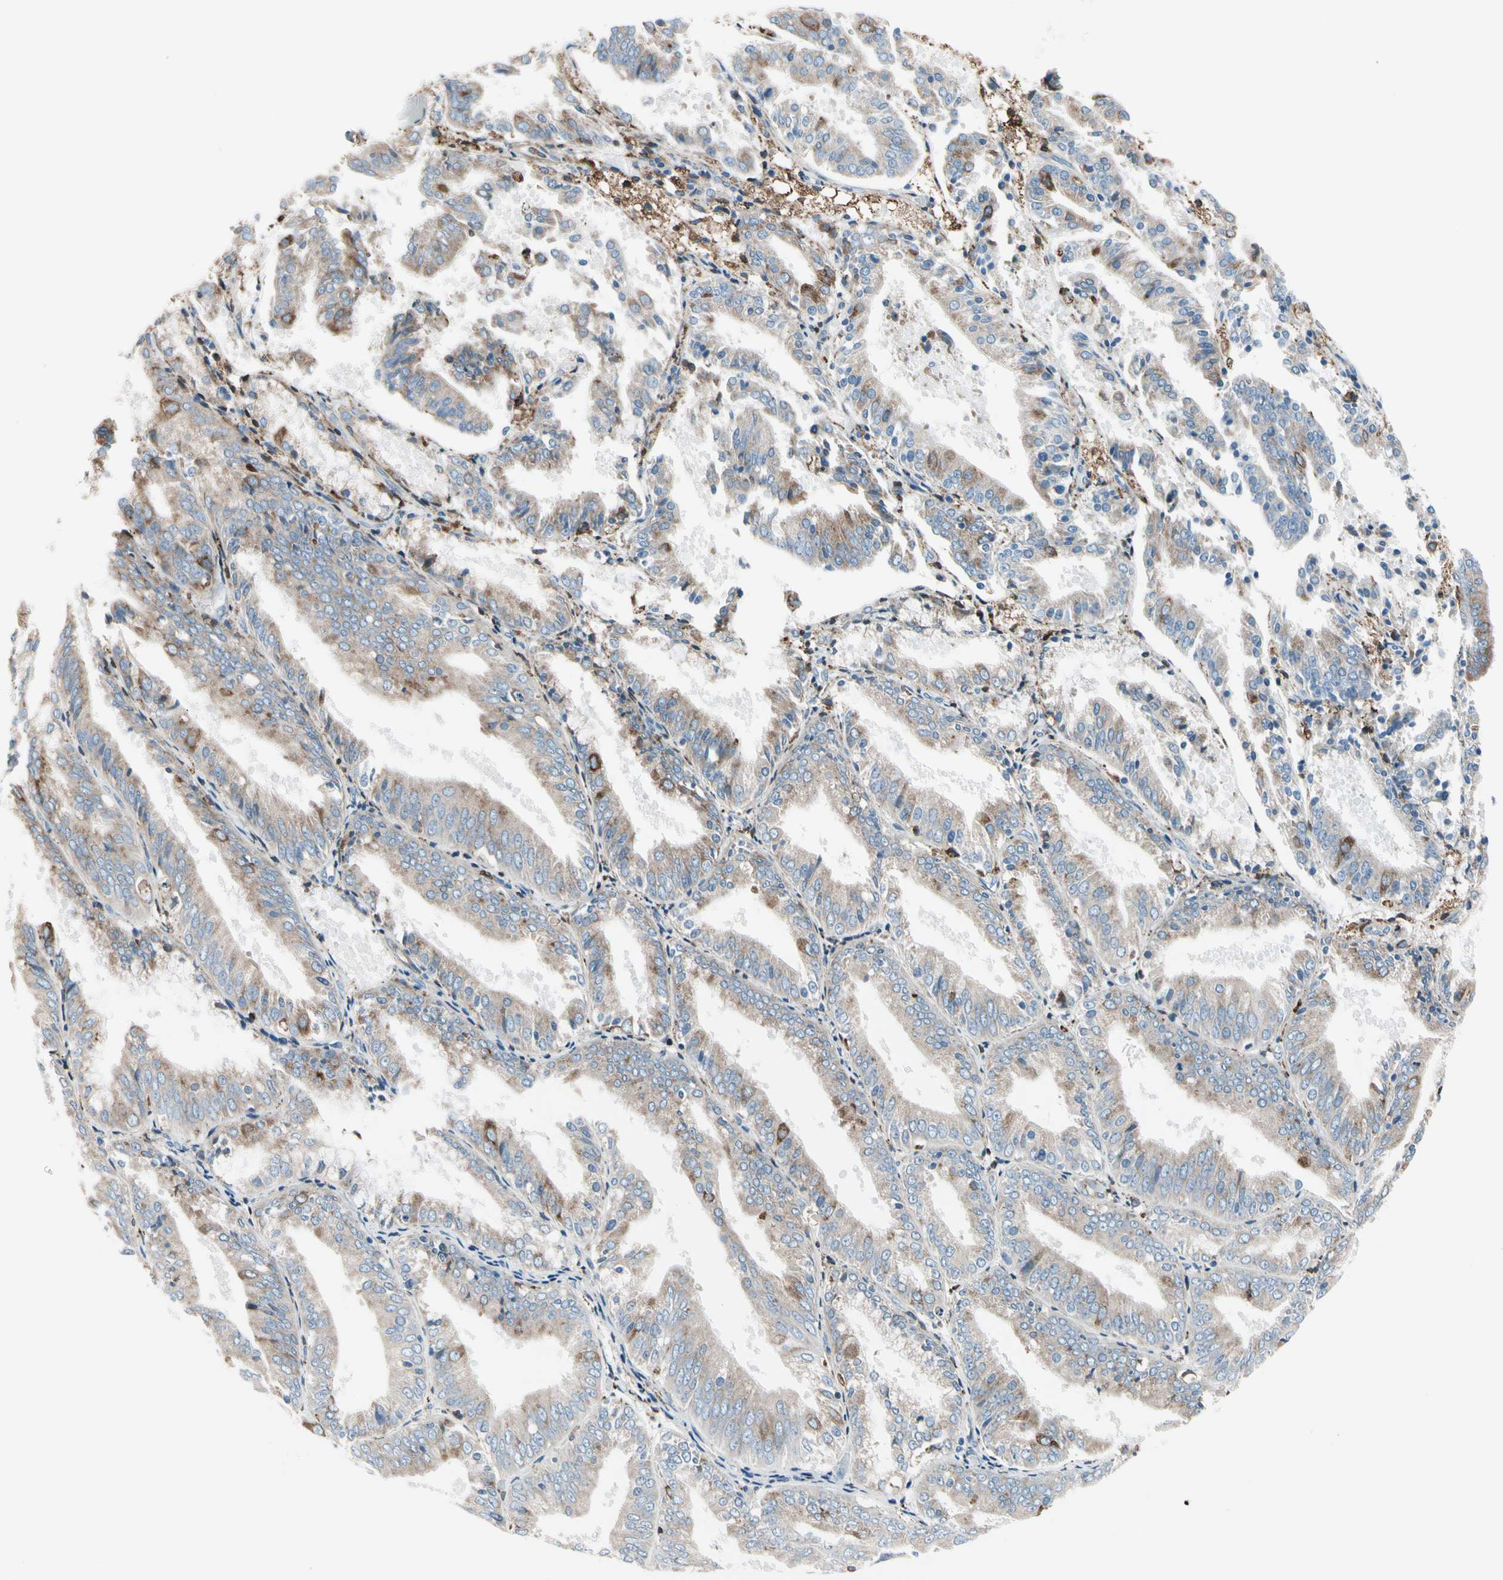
{"staining": {"intensity": "moderate", "quantity": "25%-75%", "location": "cytoplasmic/membranous"}, "tissue": "endometrial cancer", "cell_type": "Tumor cells", "image_type": "cancer", "snomed": [{"axis": "morphology", "description": "Adenocarcinoma, NOS"}, {"axis": "topography", "description": "Endometrium"}], "caption": "Tumor cells display medium levels of moderate cytoplasmic/membranous staining in about 25%-75% of cells in adenocarcinoma (endometrial).", "gene": "LRPAP1", "patient": {"sex": "female", "age": 63}}